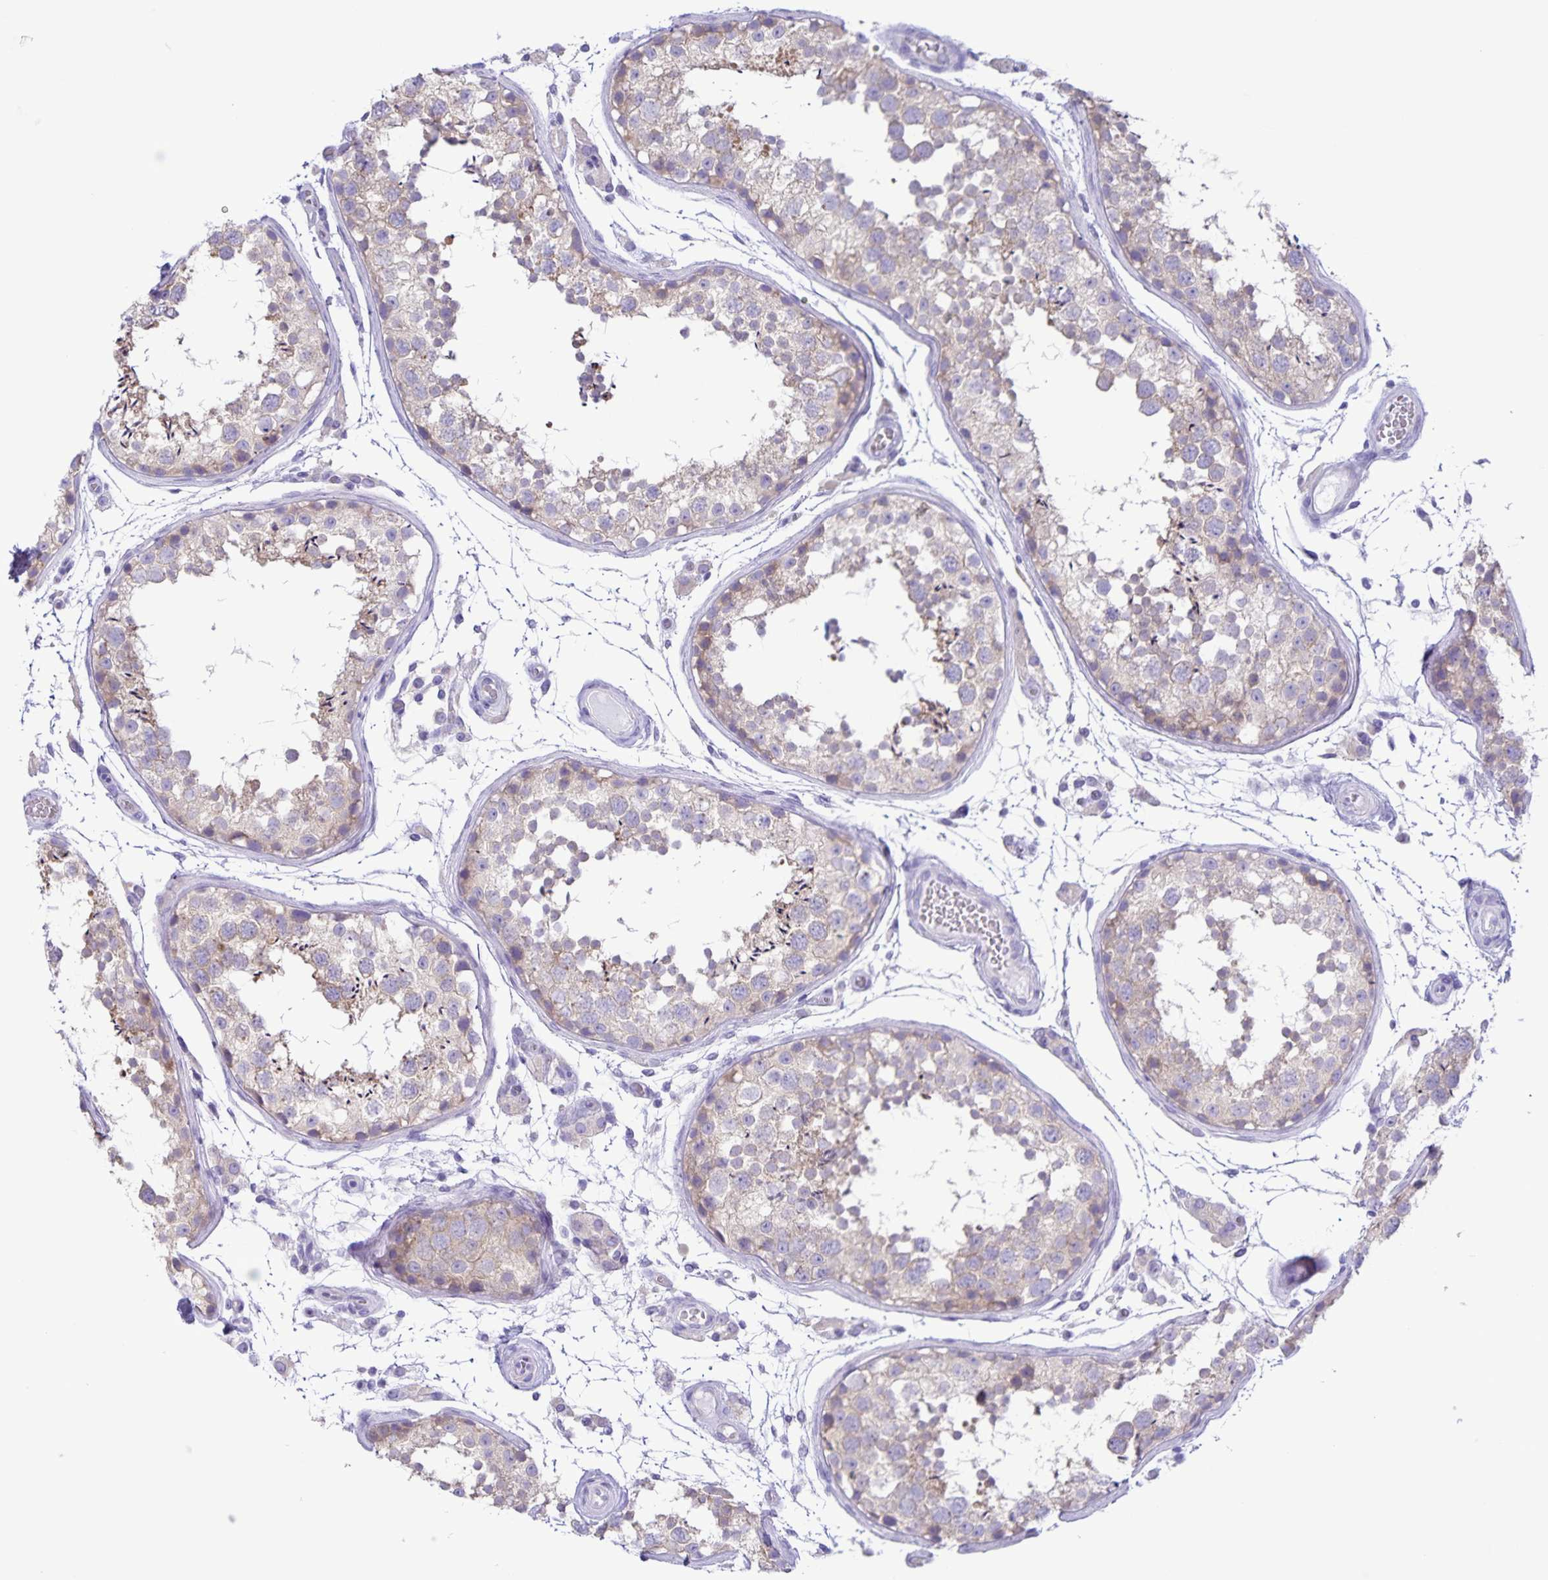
{"staining": {"intensity": "weak", "quantity": "25%-75%", "location": "cytoplasmic/membranous"}, "tissue": "testis", "cell_type": "Cells in seminiferous ducts", "image_type": "normal", "snomed": [{"axis": "morphology", "description": "Normal tissue, NOS"}, {"axis": "topography", "description": "Testis"}], "caption": "DAB immunohistochemical staining of benign human testis exhibits weak cytoplasmic/membranous protein staining in approximately 25%-75% of cells in seminiferous ducts. The protein is stained brown, and the nuclei are stained in blue (DAB (3,3'-diaminobenzidine) IHC with brightfield microscopy, high magnification).", "gene": "CAPSL", "patient": {"sex": "male", "age": 29}}